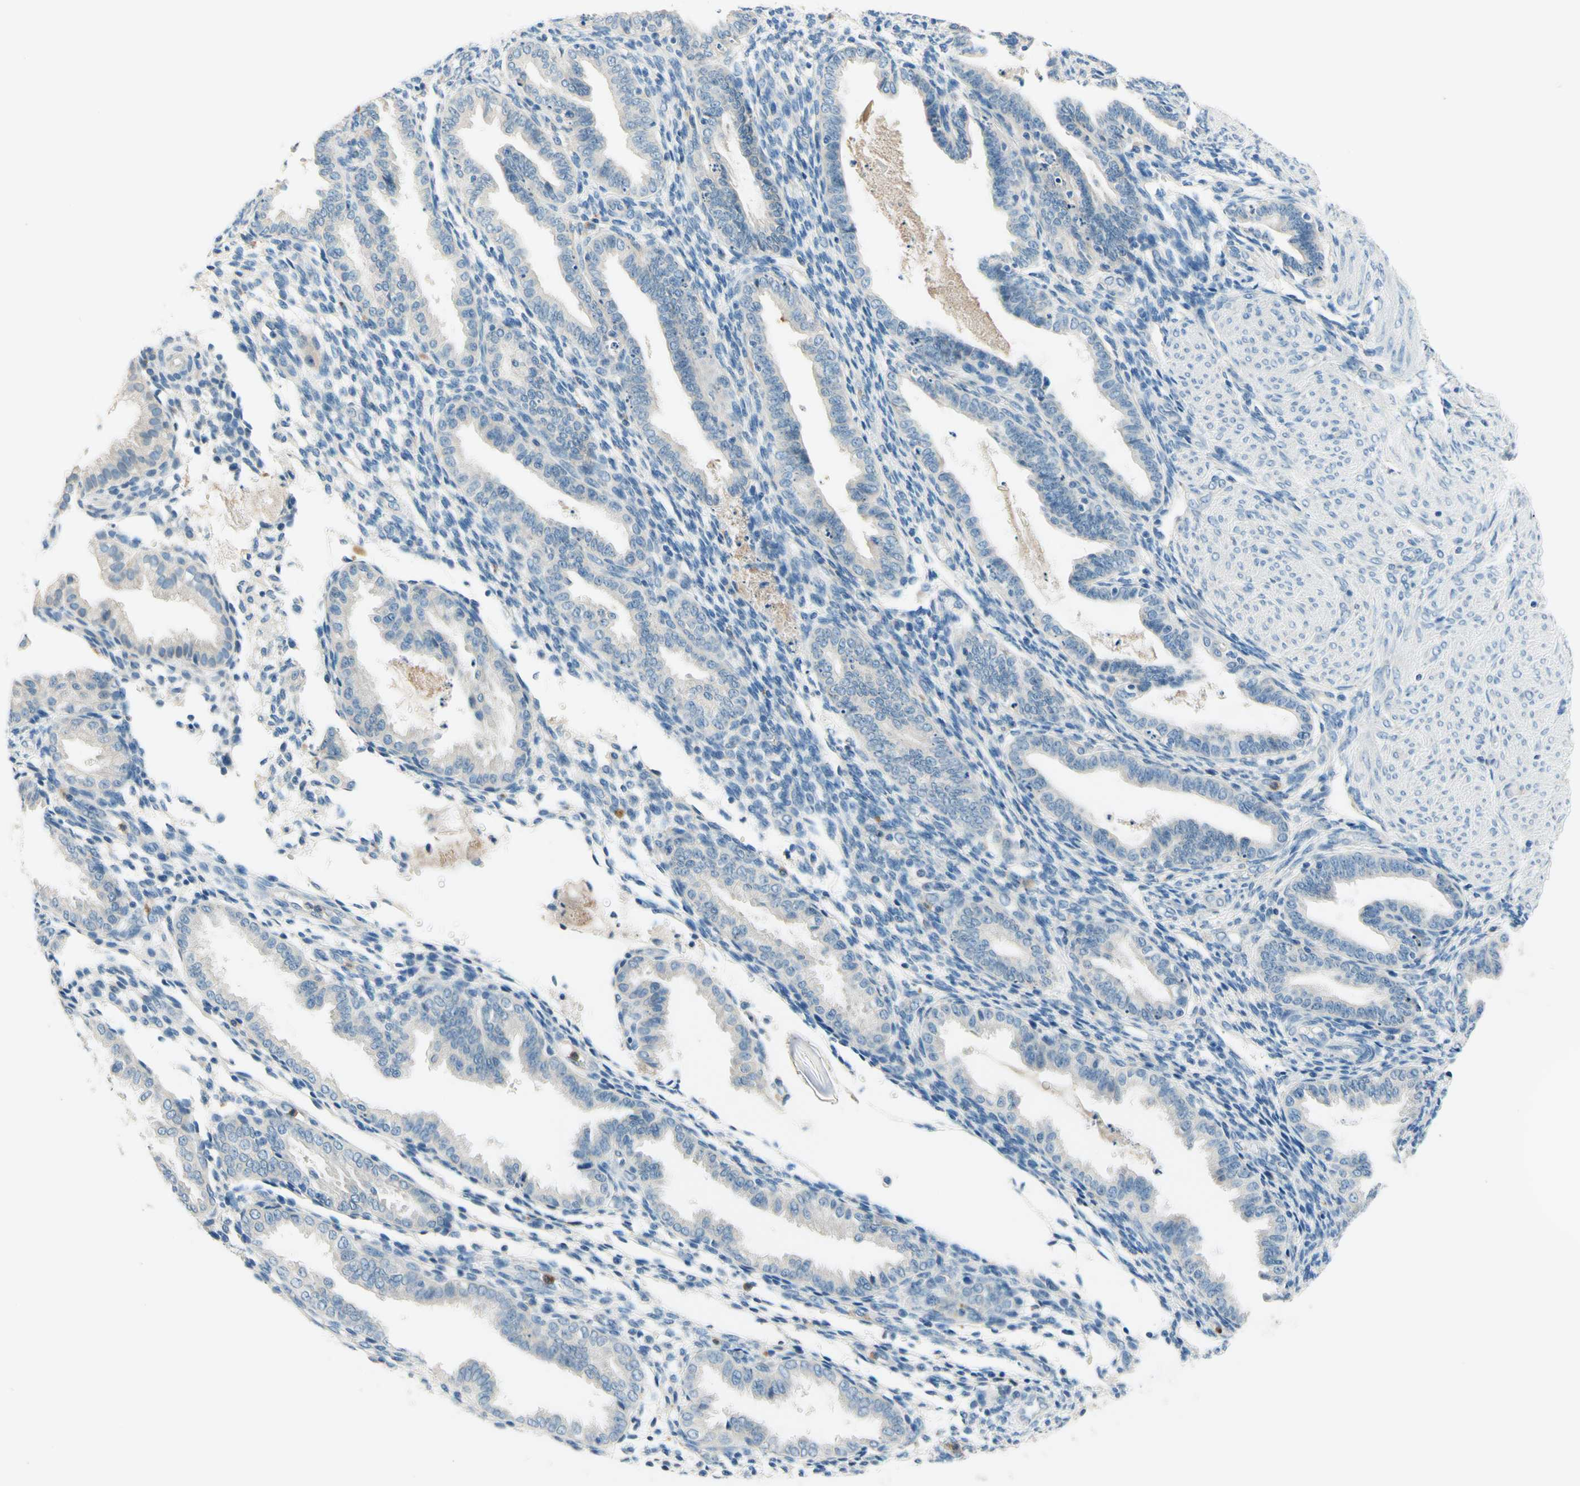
{"staining": {"intensity": "negative", "quantity": "none", "location": "none"}, "tissue": "endometrium", "cell_type": "Cells in endometrial stroma", "image_type": "normal", "snomed": [{"axis": "morphology", "description": "Normal tissue, NOS"}, {"axis": "topography", "description": "Endometrium"}], "caption": "Immunohistochemistry (IHC) histopathology image of normal endometrium stained for a protein (brown), which reveals no expression in cells in endometrial stroma. (DAB IHC with hematoxylin counter stain).", "gene": "SIGLEC9", "patient": {"sex": "female", "age": 33}}